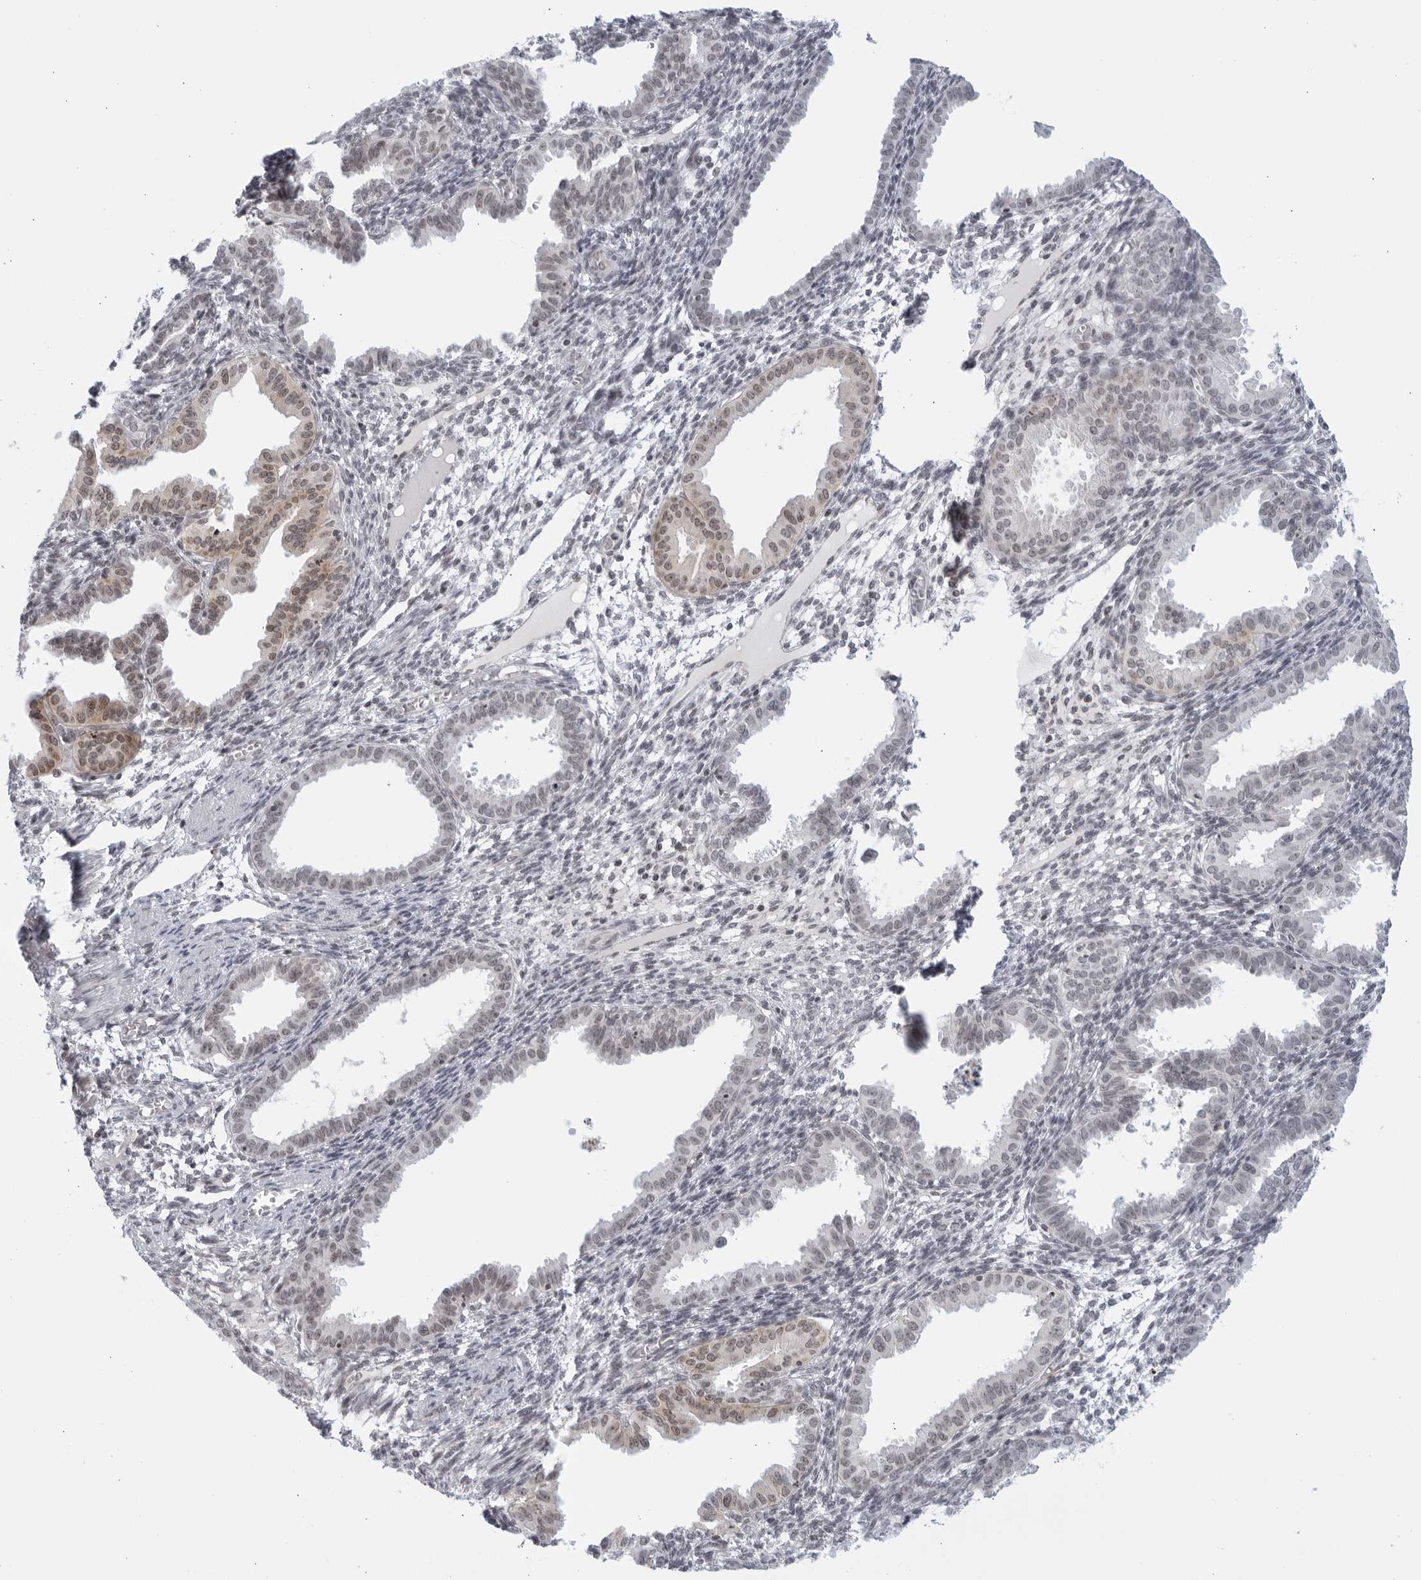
{"staining": {"intensity": "negative", "quantity": "none", "location": "none"}, "tissue": "endometrium", "cell_type": "Cells in endometrial stroma", "image_type": "normal", "snomed": [{"axis": "morphology", "description": "Normal tissue, NOS"}, {"axis": "topography", "description": "Endometrium"}], "caption": "Immunohistochemical staining of unremarkable endometrium shows no significant staining in cells in endometrial stroma. The staining is performed using DAB brown chromogen with nuclei counter-stained in using hematoxylin.", "gene": "RAB11FIP3", "patient": {"sex": "female", "age": 33}}